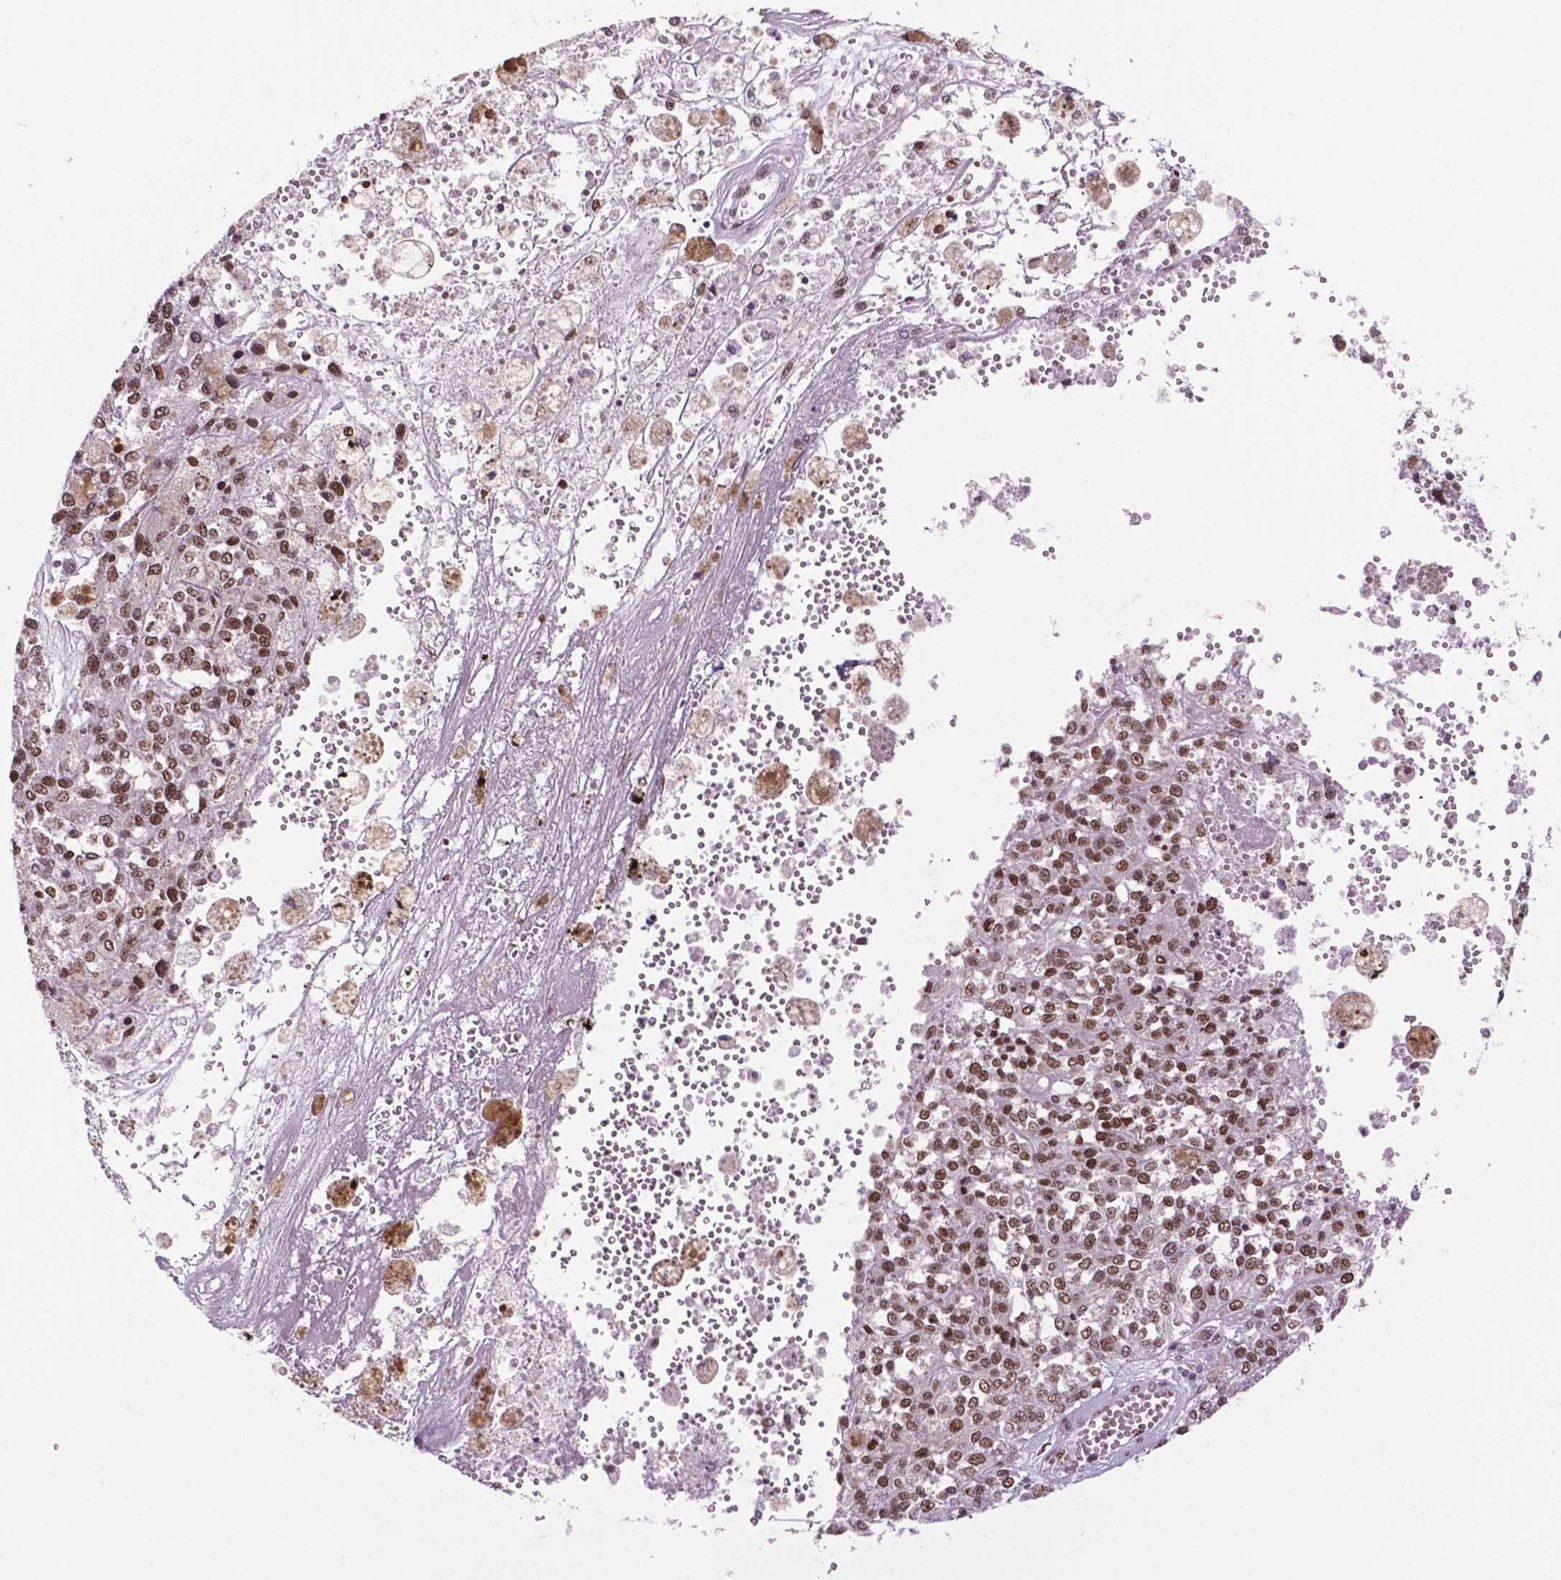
{"staining": {"intensity": "weak", "quantity": ">75%", "location": "nuclear"}, "tissue": "melanoma", "cell_type": "Tumor cells", "image_type": "cancer", "snomed": [{"axis": "morphology", "description": "Malignant melanoma, Metastatic site"}, {"axis": "topography", "description": "Lymph node"}], "caption": "DAB immunohistochemical staining of malignant melanoma (metastatic site) displays weak nuclear protein staining in about >75% of tumor cells. (brown staining indicates protein expression, while blue staining denotes nuclei).", "gene": "MLH1", "patient": {"sex": "female", "age": 64}}